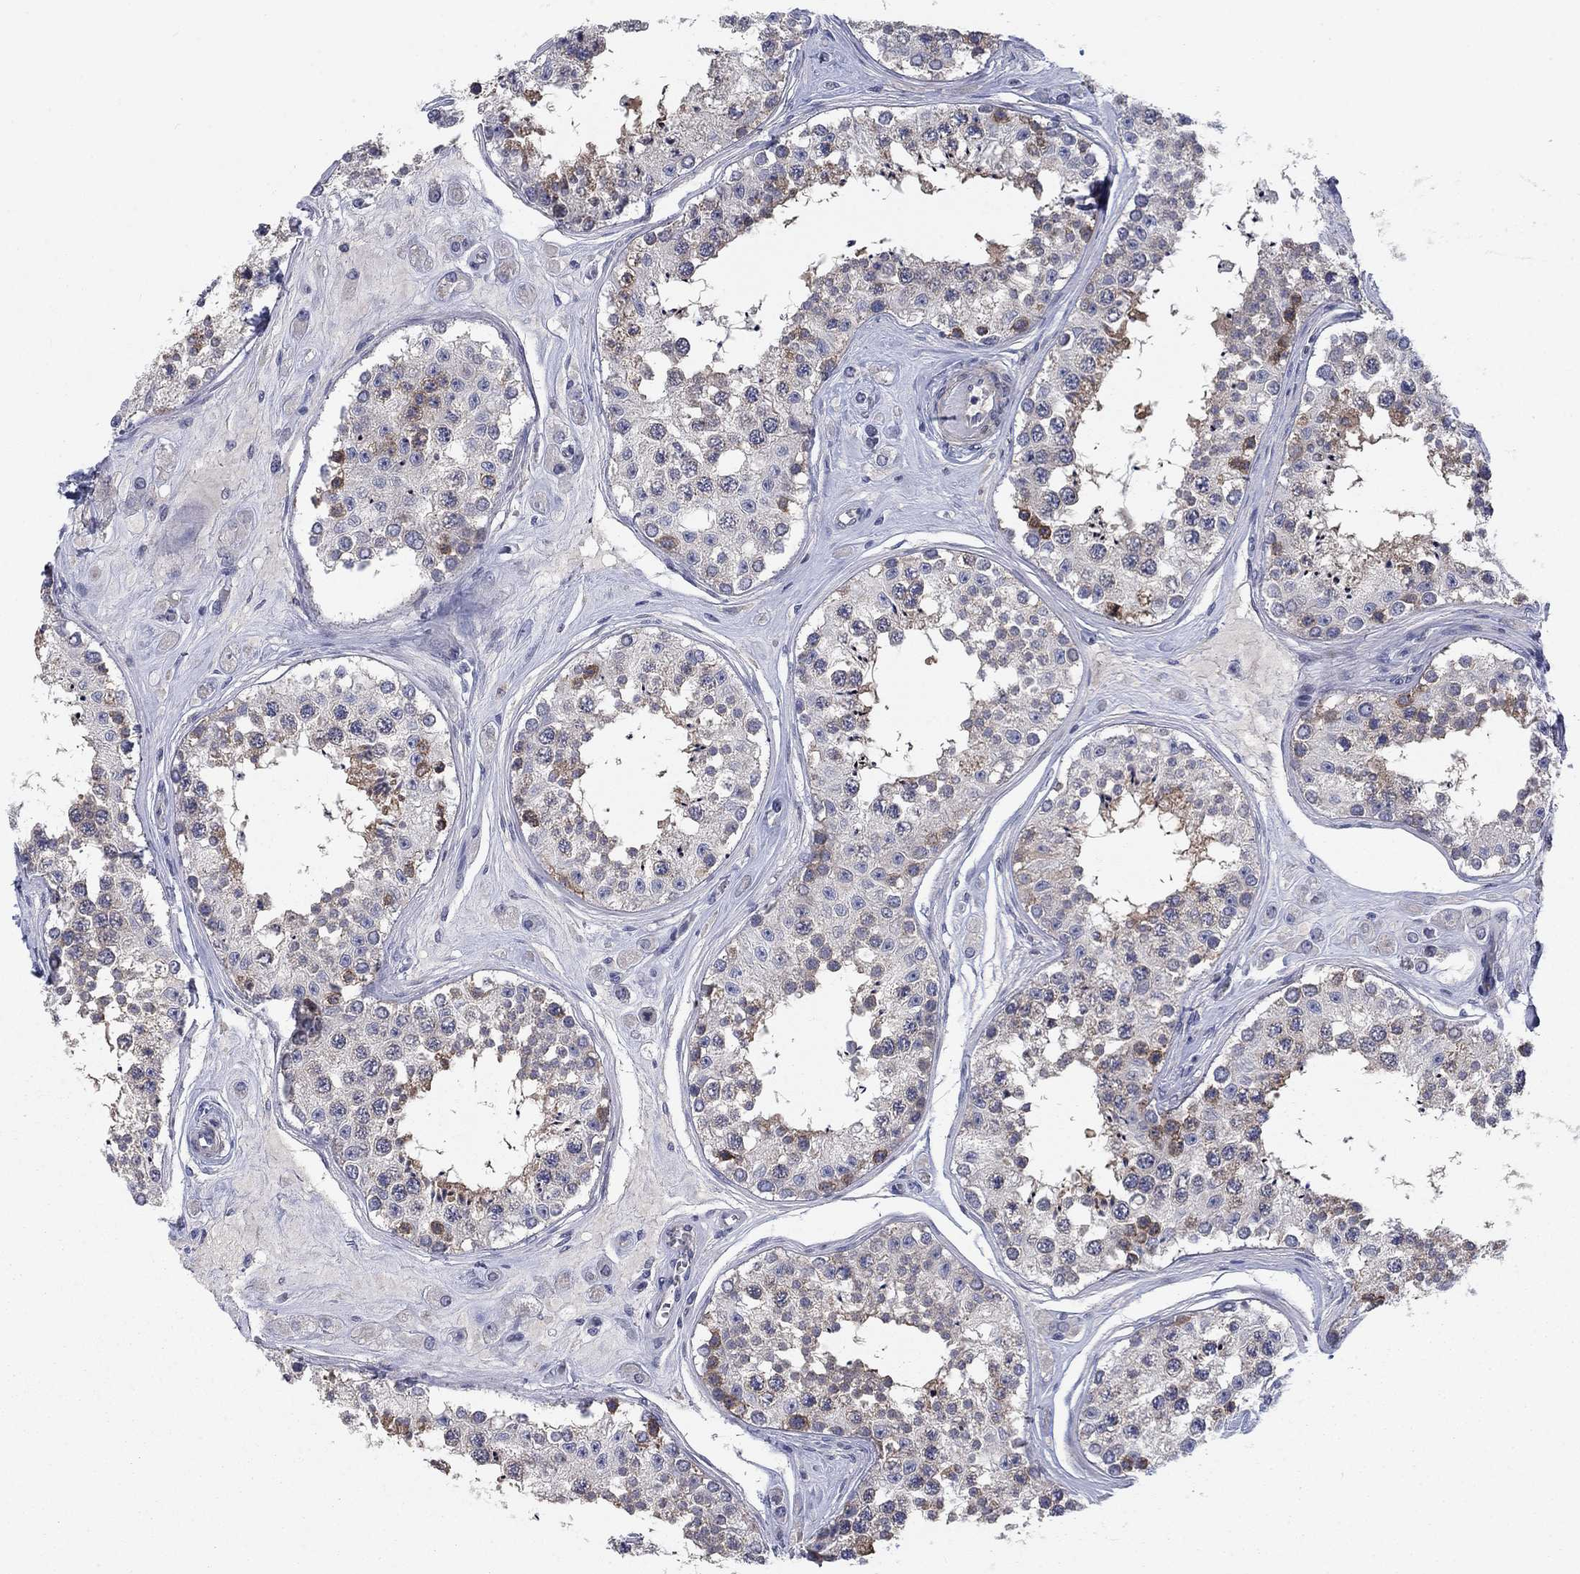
{"staining": {"intensity": "strong", "quantity": "<25%", "location": "cytoplasmic/membranous"}, "tissue": "testis", "cell_type": "Cells in seminiferous ducts", "image_type": "normal", "snomed": [{"axis": "morphology", "description": "Normal tissue, NOS"}, {"axis": "topography", "description": "Testis"}], "caption": "Testis stained with IHC demonstrates strong cytoplasmic/membranous staining in about <25% of cells in seminiferous ducts. (DAB (3,3'-diaminobenzidine) IHC with brightfield microscopy, high magnification).", "gene": "KIF15", "patient": {"sex": "male", "age": 25}}